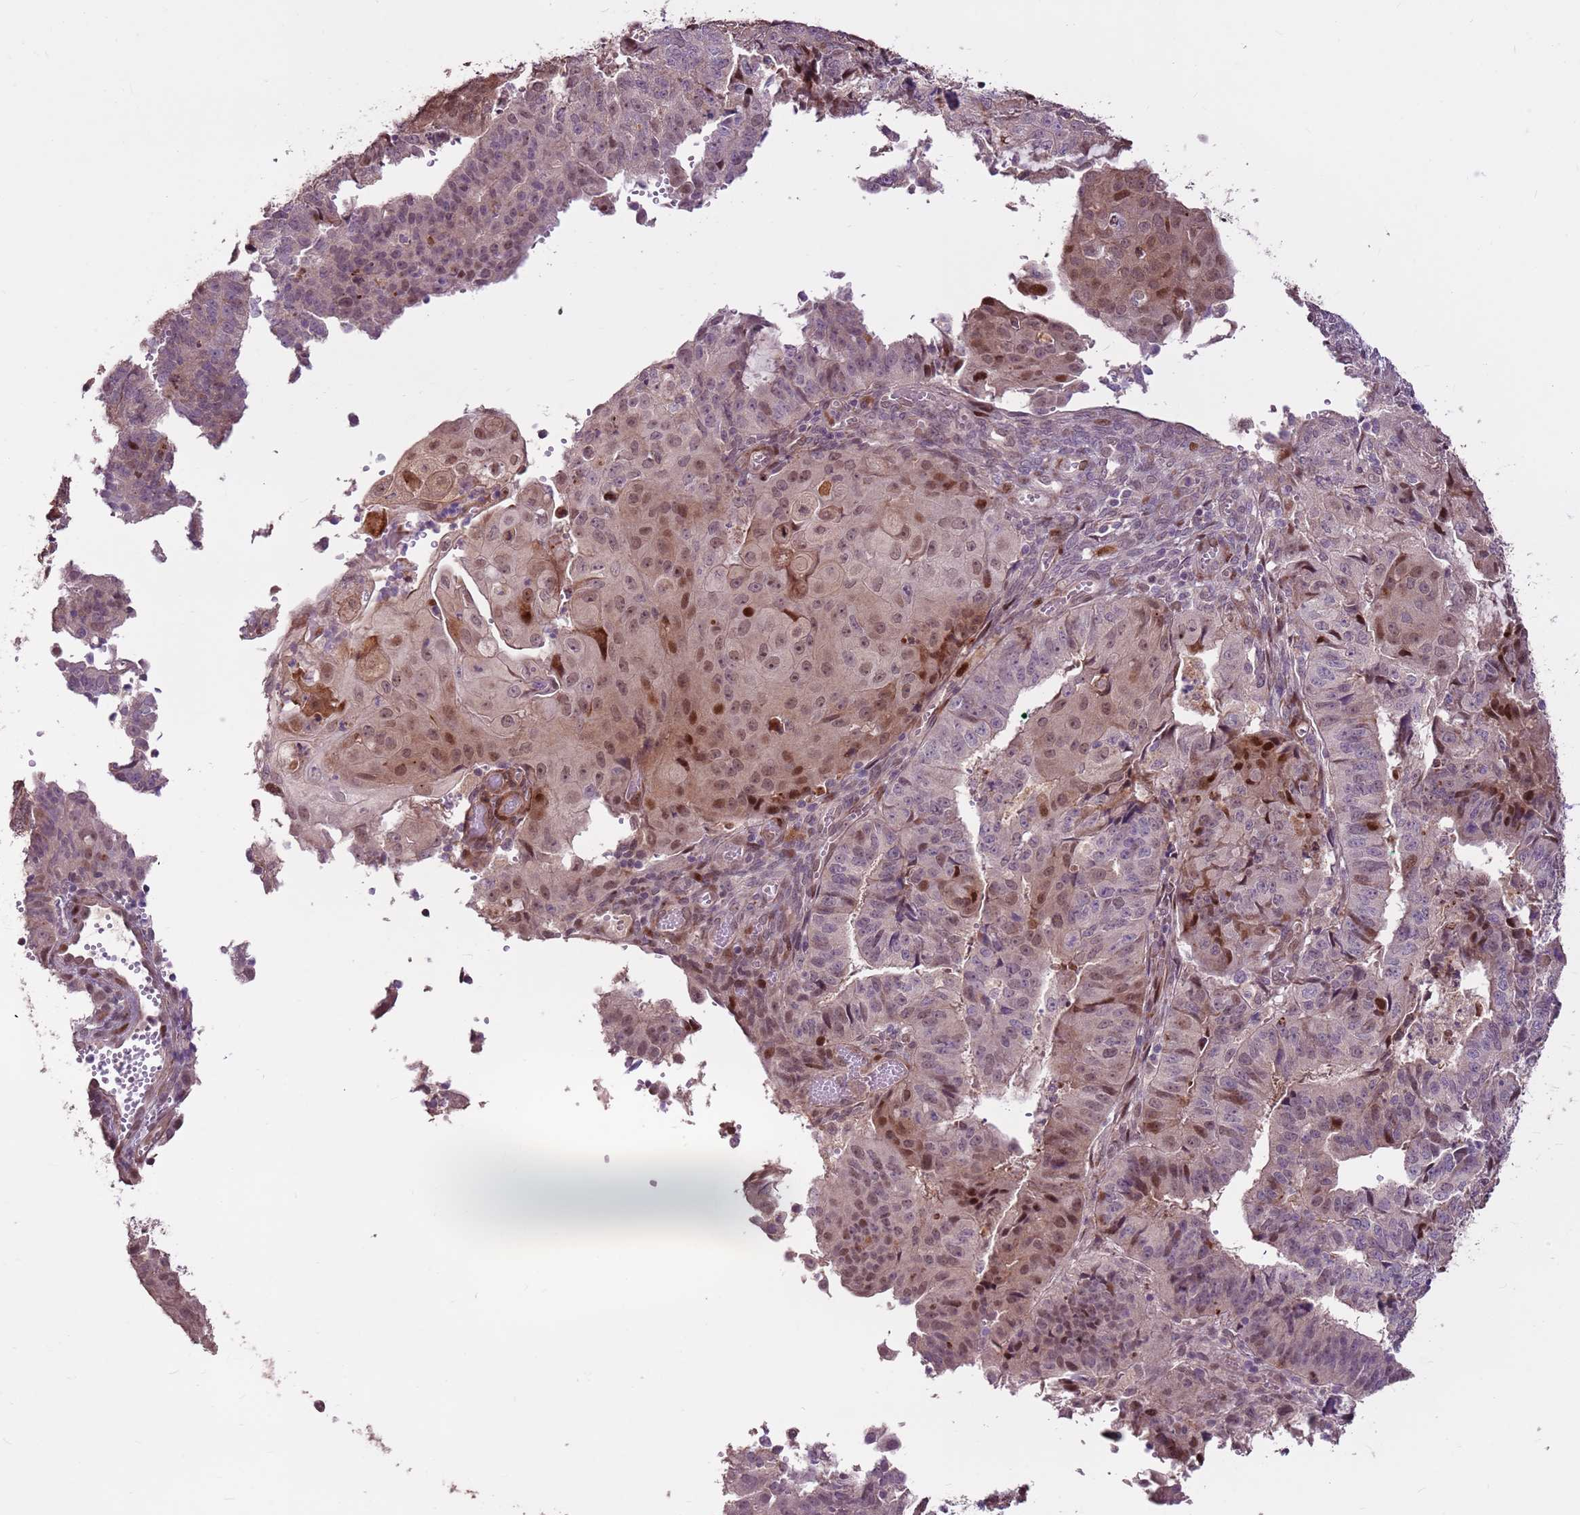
{"staining": {"intensity": "moderate", "quantity": "<25%", "location": "nuclear"}, "tissue": "endometrial cancer", "cell_type": "Tumor cells", "image_type": "cancer", "snomed": [{"axis": "morphology", "description": "Adenocarcinoma, NOS"}, {"axis": "topography", "description": "Endometrium"}], "caption": "Protein expression by immunohistochemistry displays moderate nuclear positivity in about <25% of tumor cells in endometrial cancer (adenocarcinoma). (Brightfield microscopy of DAB IHC at high magnification).", "gene": "LGI4", "patient": {"sex": "female", "age": 56}}